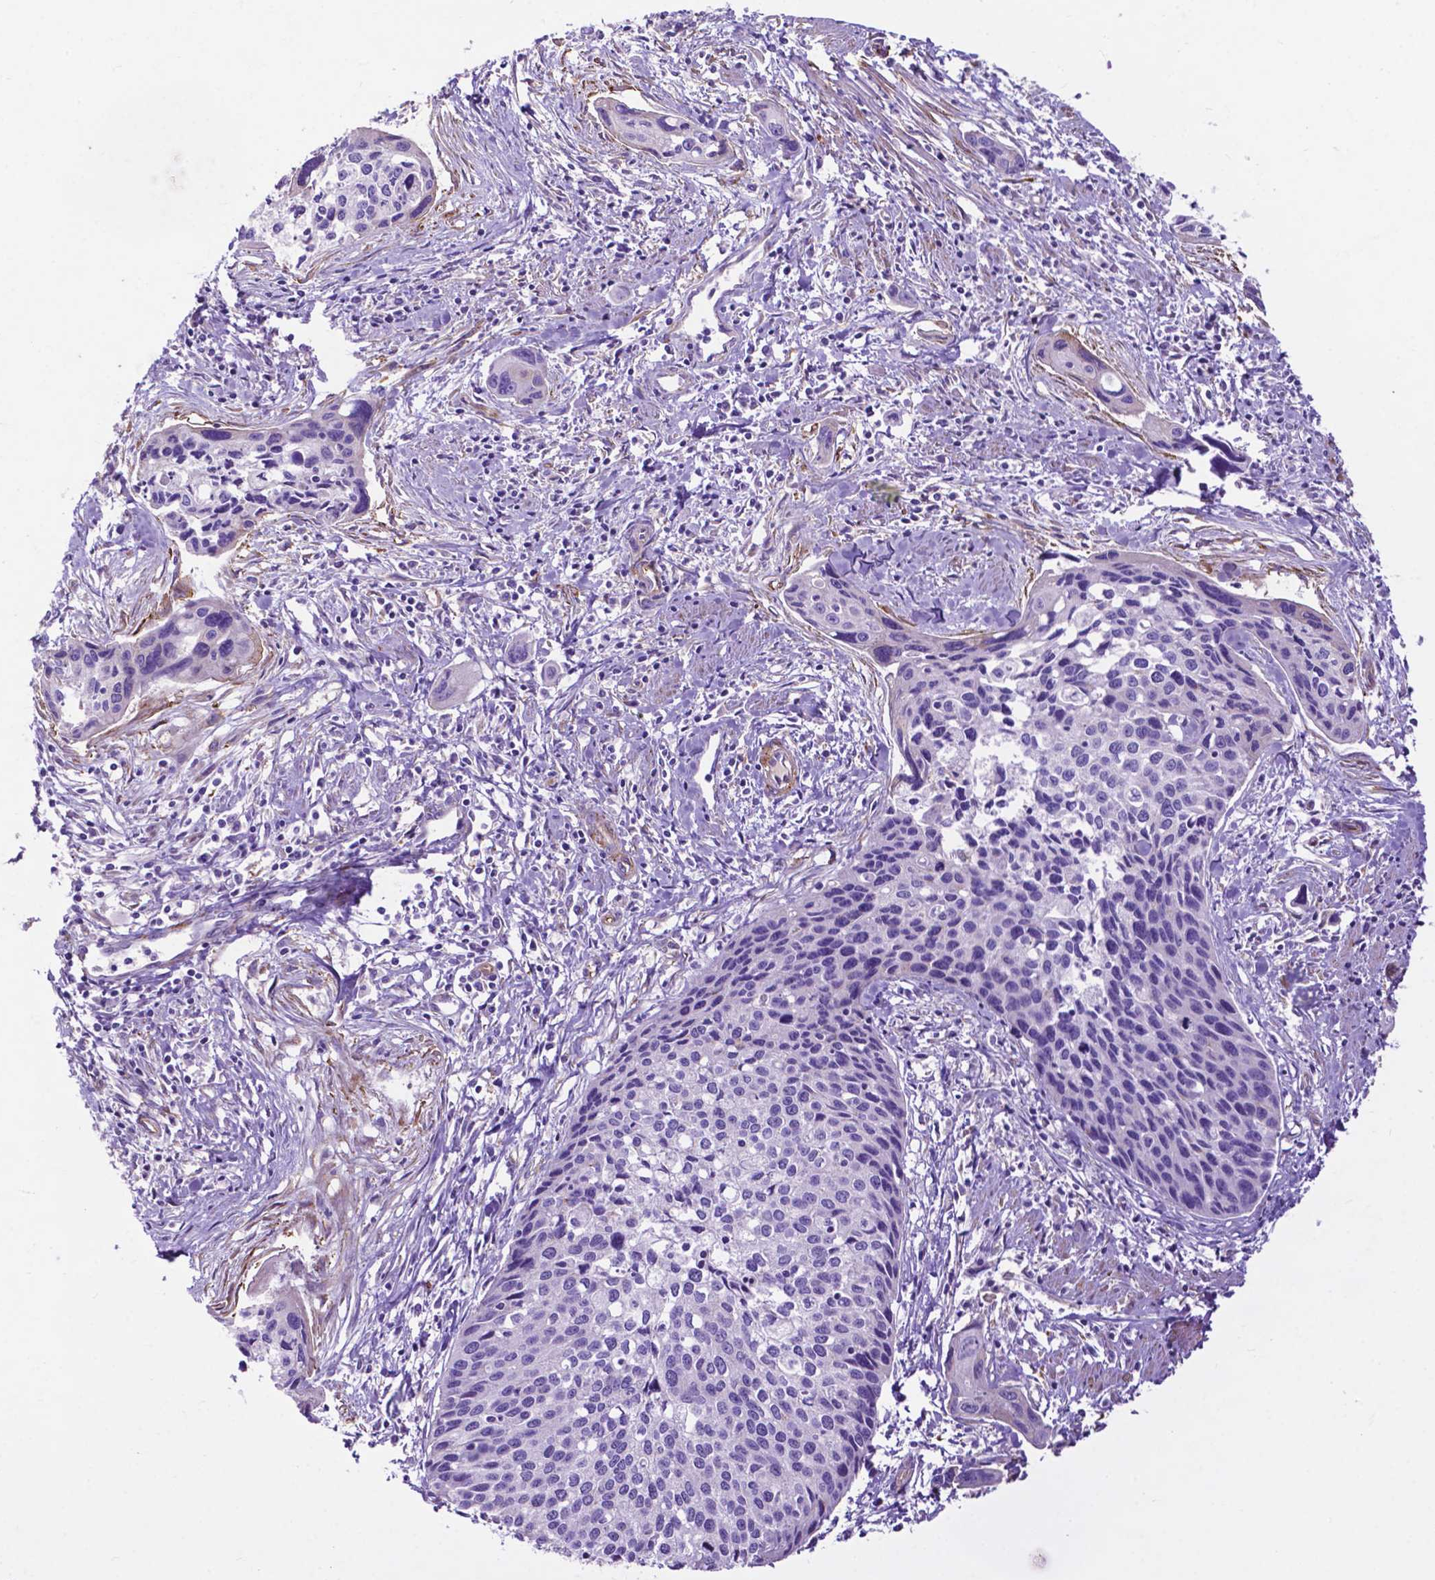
{"staining": {"intensity": "negative", "quantity": "none", "location": "none"}, "tissue": "cervical cancer", "cell_type": "Tumor cells", "image_type": "cancer", "snomed": [{"axis": "morphology", "description": "Squamous cell carcinoma, NOS"}, {"axis": "topography", "description": "Cervix"}], "caption": "Human cervical cancer stained for a protein using immunohistochemistry (IHC) exhibits no expression in tumor cells.", "gene": "PCDHA12", "patient": {"sex": "female", "age": 31}}